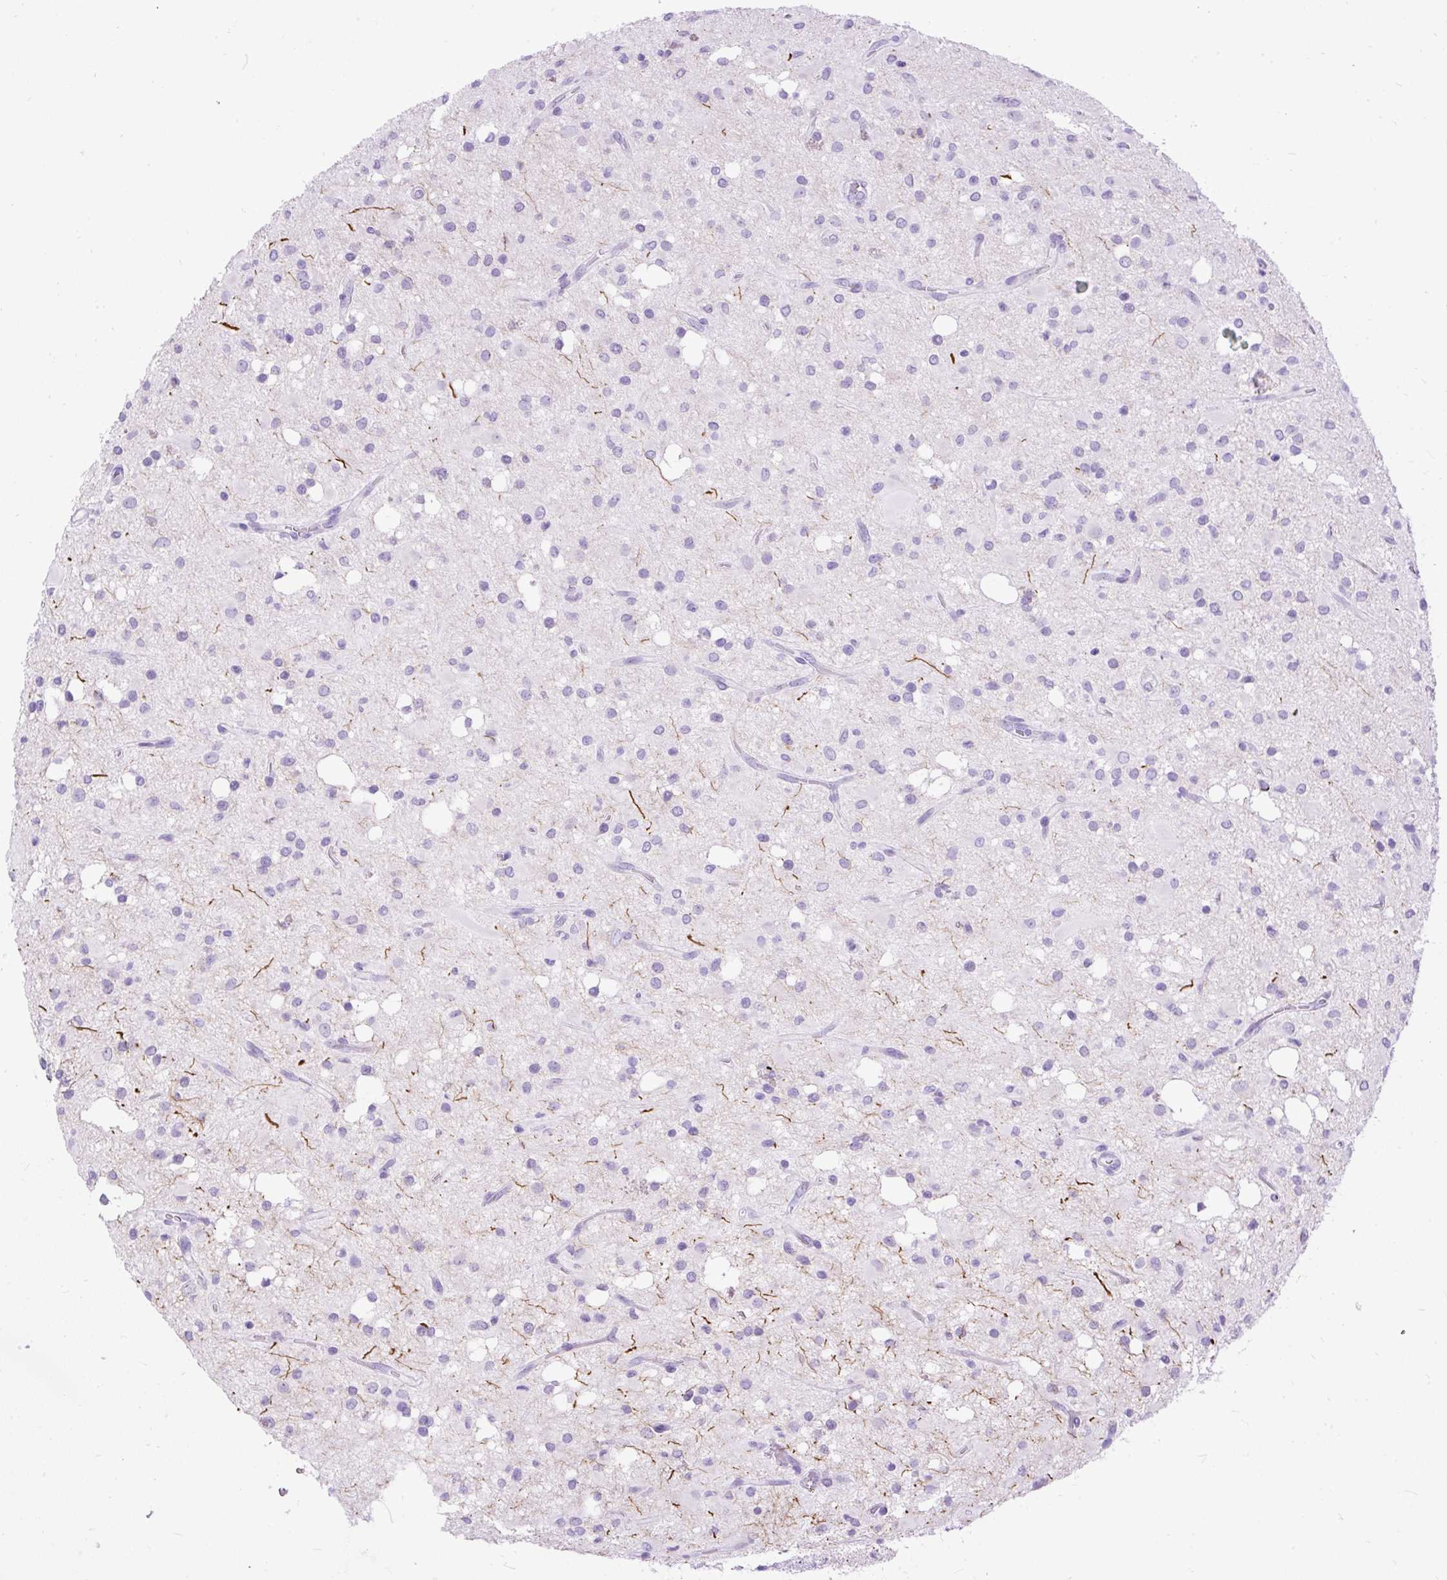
{"staining": {"intensity": "negative", "quantity": "none", "location": "none"}, "tissue": "glioma", "cell_type": "Tumor cells", "image_type": "cancer", "snomed": [{"axis": "morphology", "description": "Glioma, malignant, Low grade"}, {"axis": "topography", "description": "Brain"}], "caption": "Photomicrograph shows no significant protein expression in tumor cells of low-grade glioma (malignant).", "gene": "ZNF256", "patient": {"sex": "female", "age": 33}}